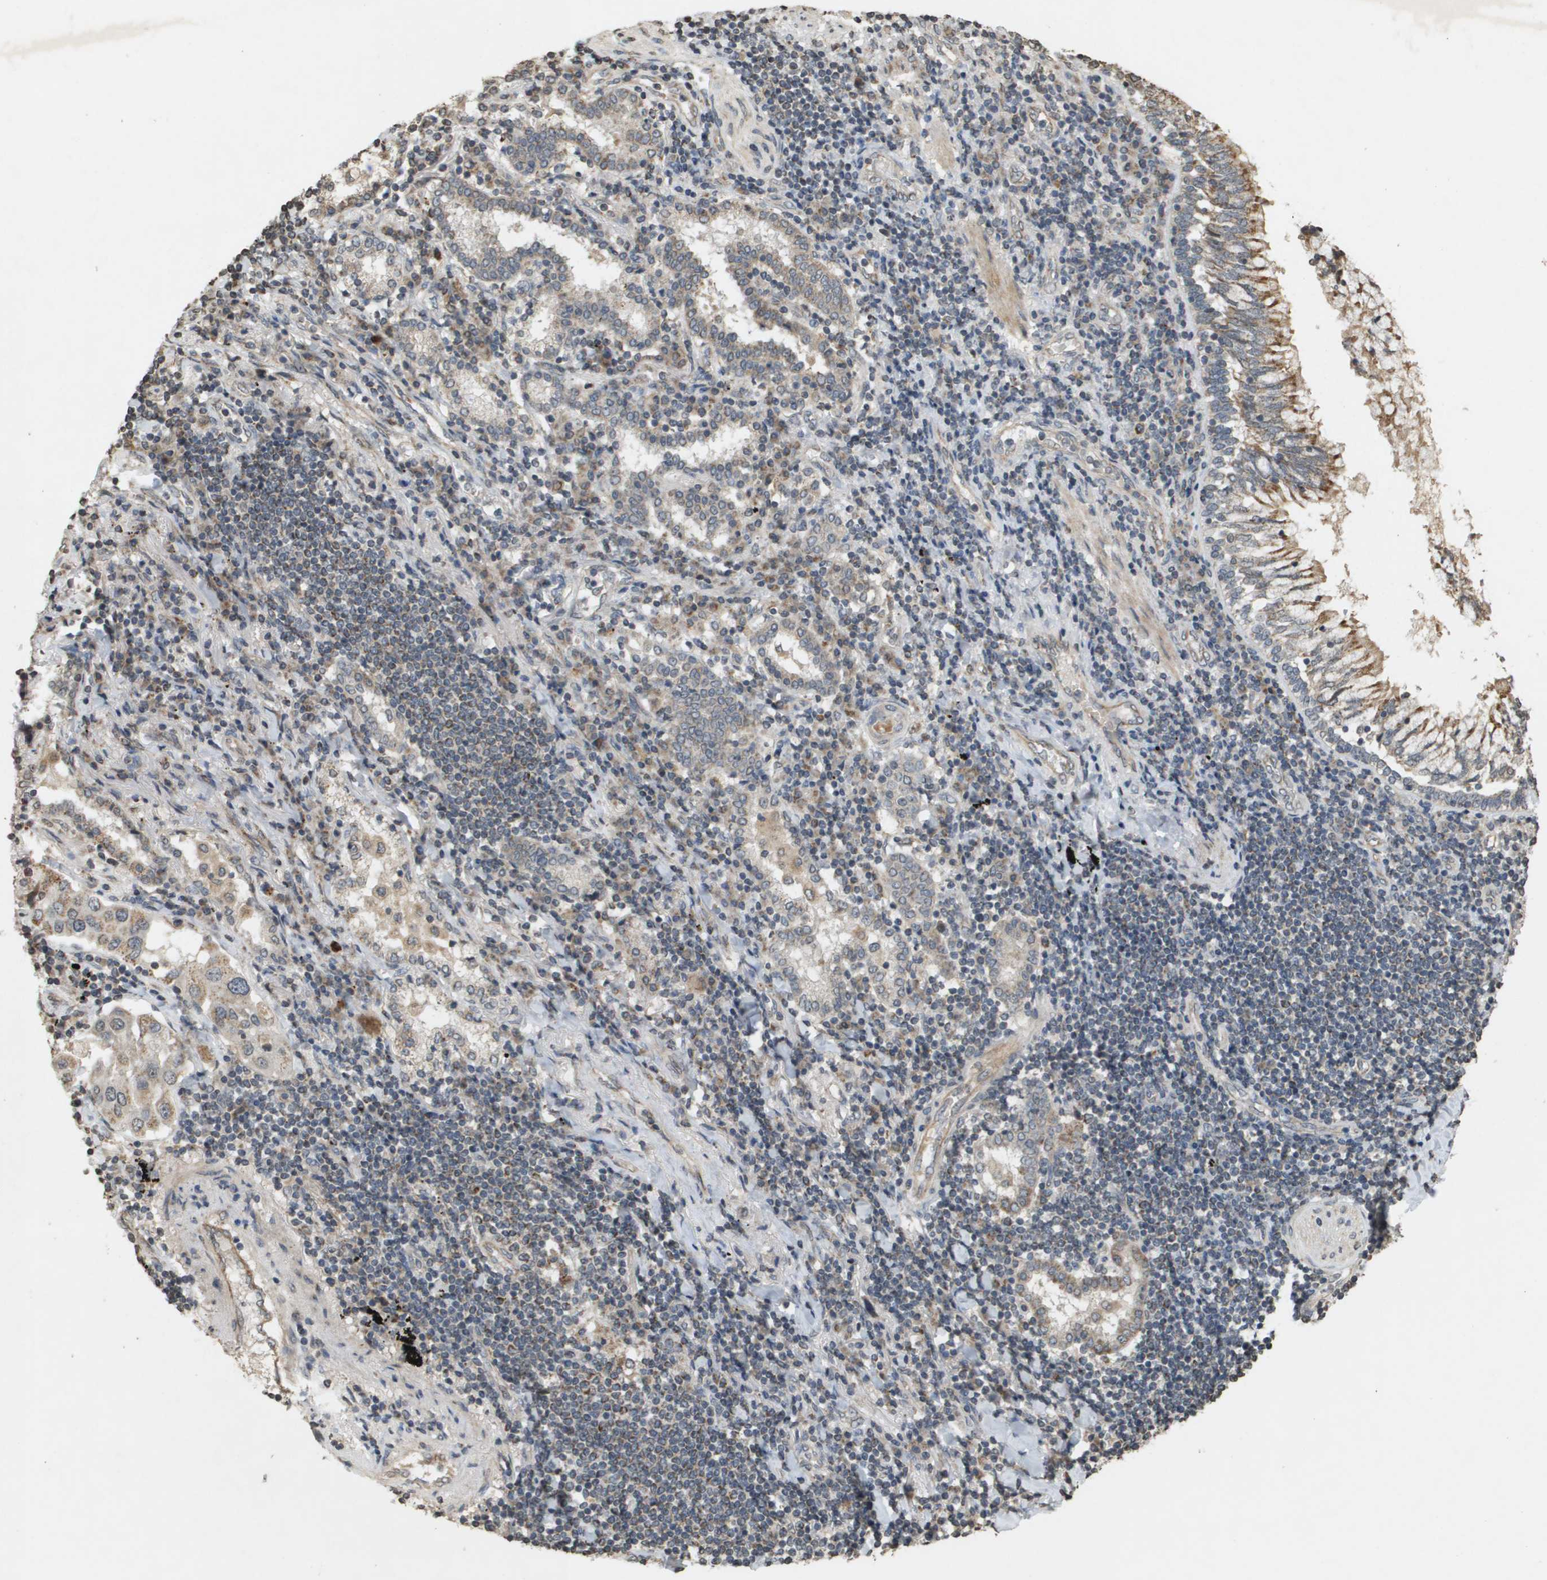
{"staining": {"intensity": "moderate", "quantity": "<25%", "location": "cytoplasmic/membranous"}, "tissue": "lung cancer", "cell_type": "Tumor cells", "image_type": "cancer", "snomed": [{"axis": "morphology", "description": "Adenocarcinoma, NOS"}, {"axis": "topography", "description": "Lung"}], "caption": "Immunohistochemical staining of human lung cancer (adenocarcinoma) reveals low levels of moderate cytoplasmic/membranous positivity in approximately <25% of tumor cells.", "gene": "RAB21", "patient": {"sex": "female", "age": 65}}